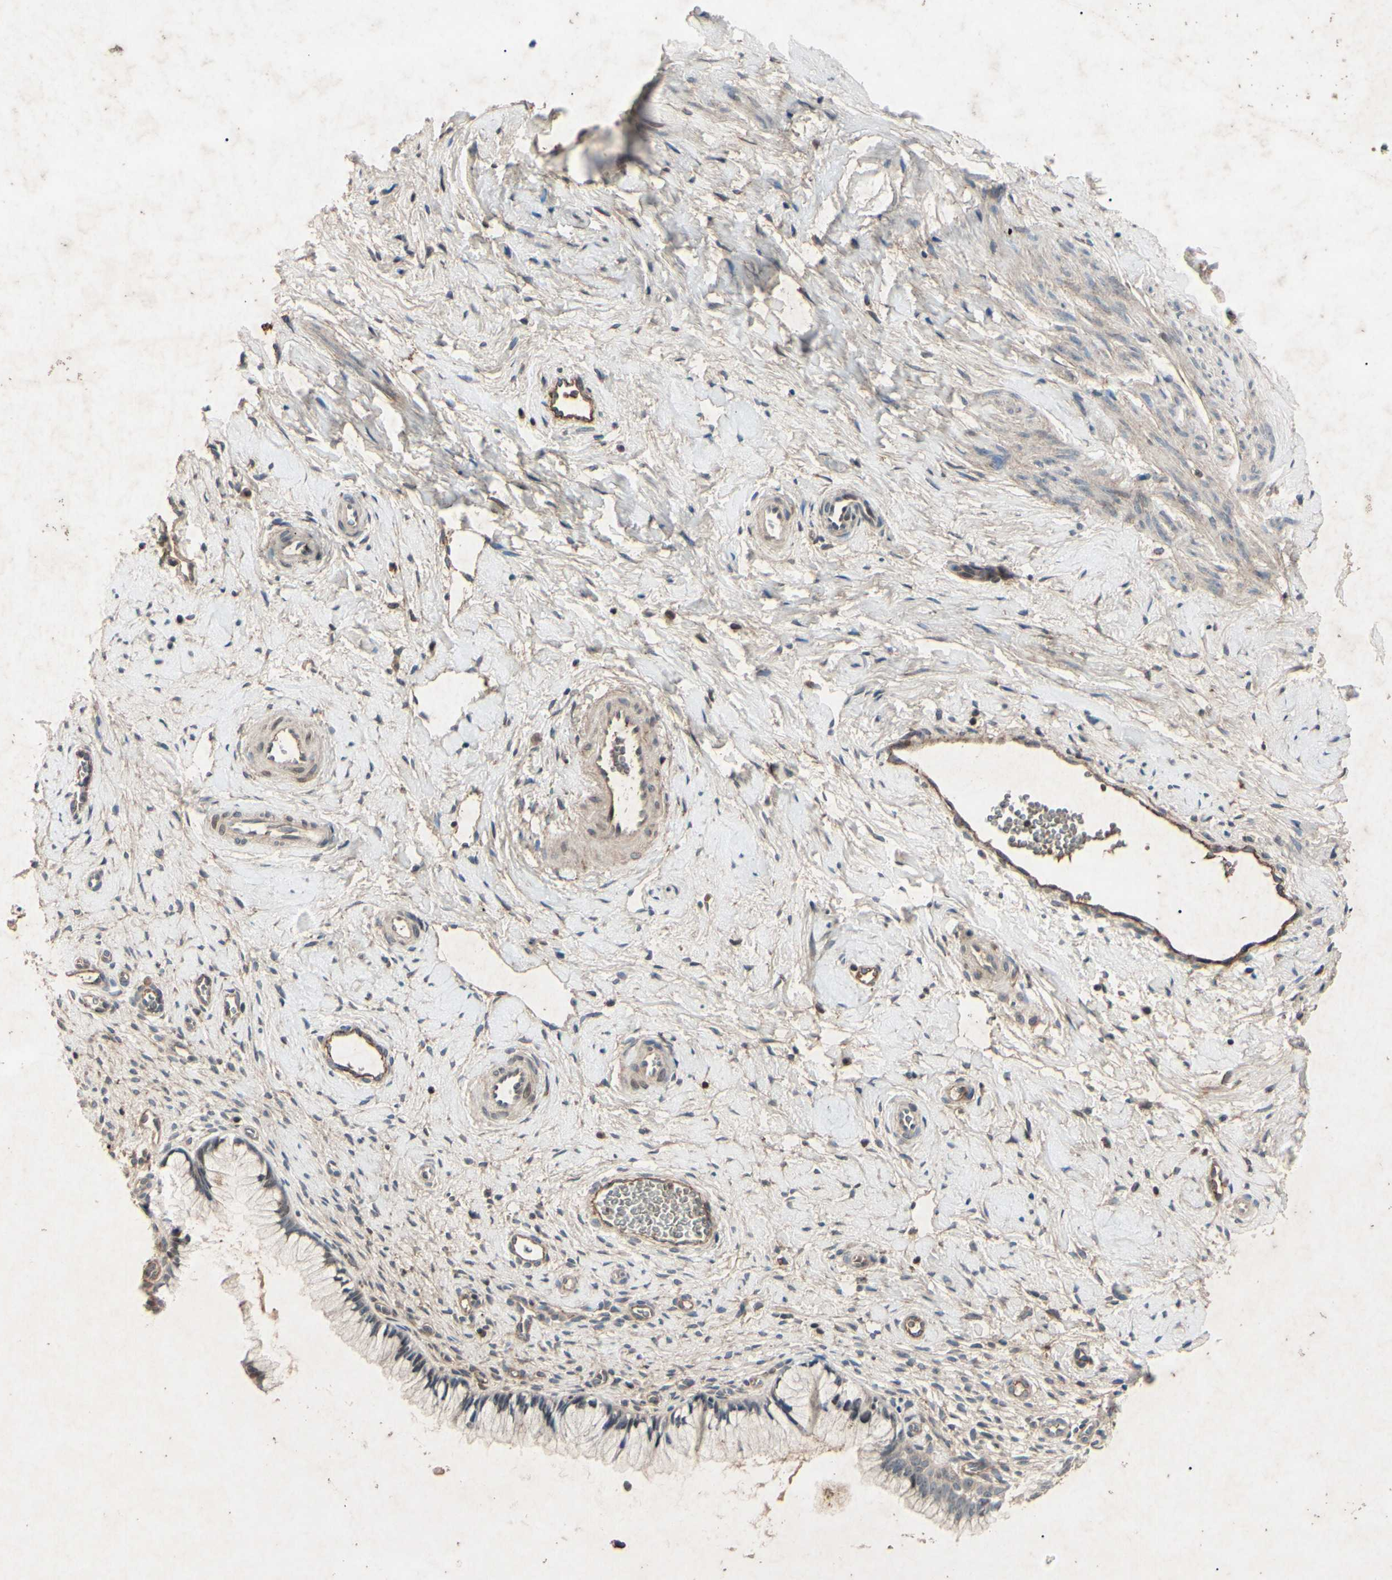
{"staining": {"intensity": "negative", "quantity": "none", "location": "none"}, "tissue": "cervix", "cell_type": "Glandular cells", "image_type": "normal", "snomed": [{"axis": "morphology", "description": "Normal tissue, NOS"}, {"axis": "topography", "description": "Cervix"}], "caption": "Human cervix stained for a protein using immunohistochemistry exhibits no expression in glandular cells.", "gene": "AEBP1", "patient": {"sex": "female", "age": 65}}